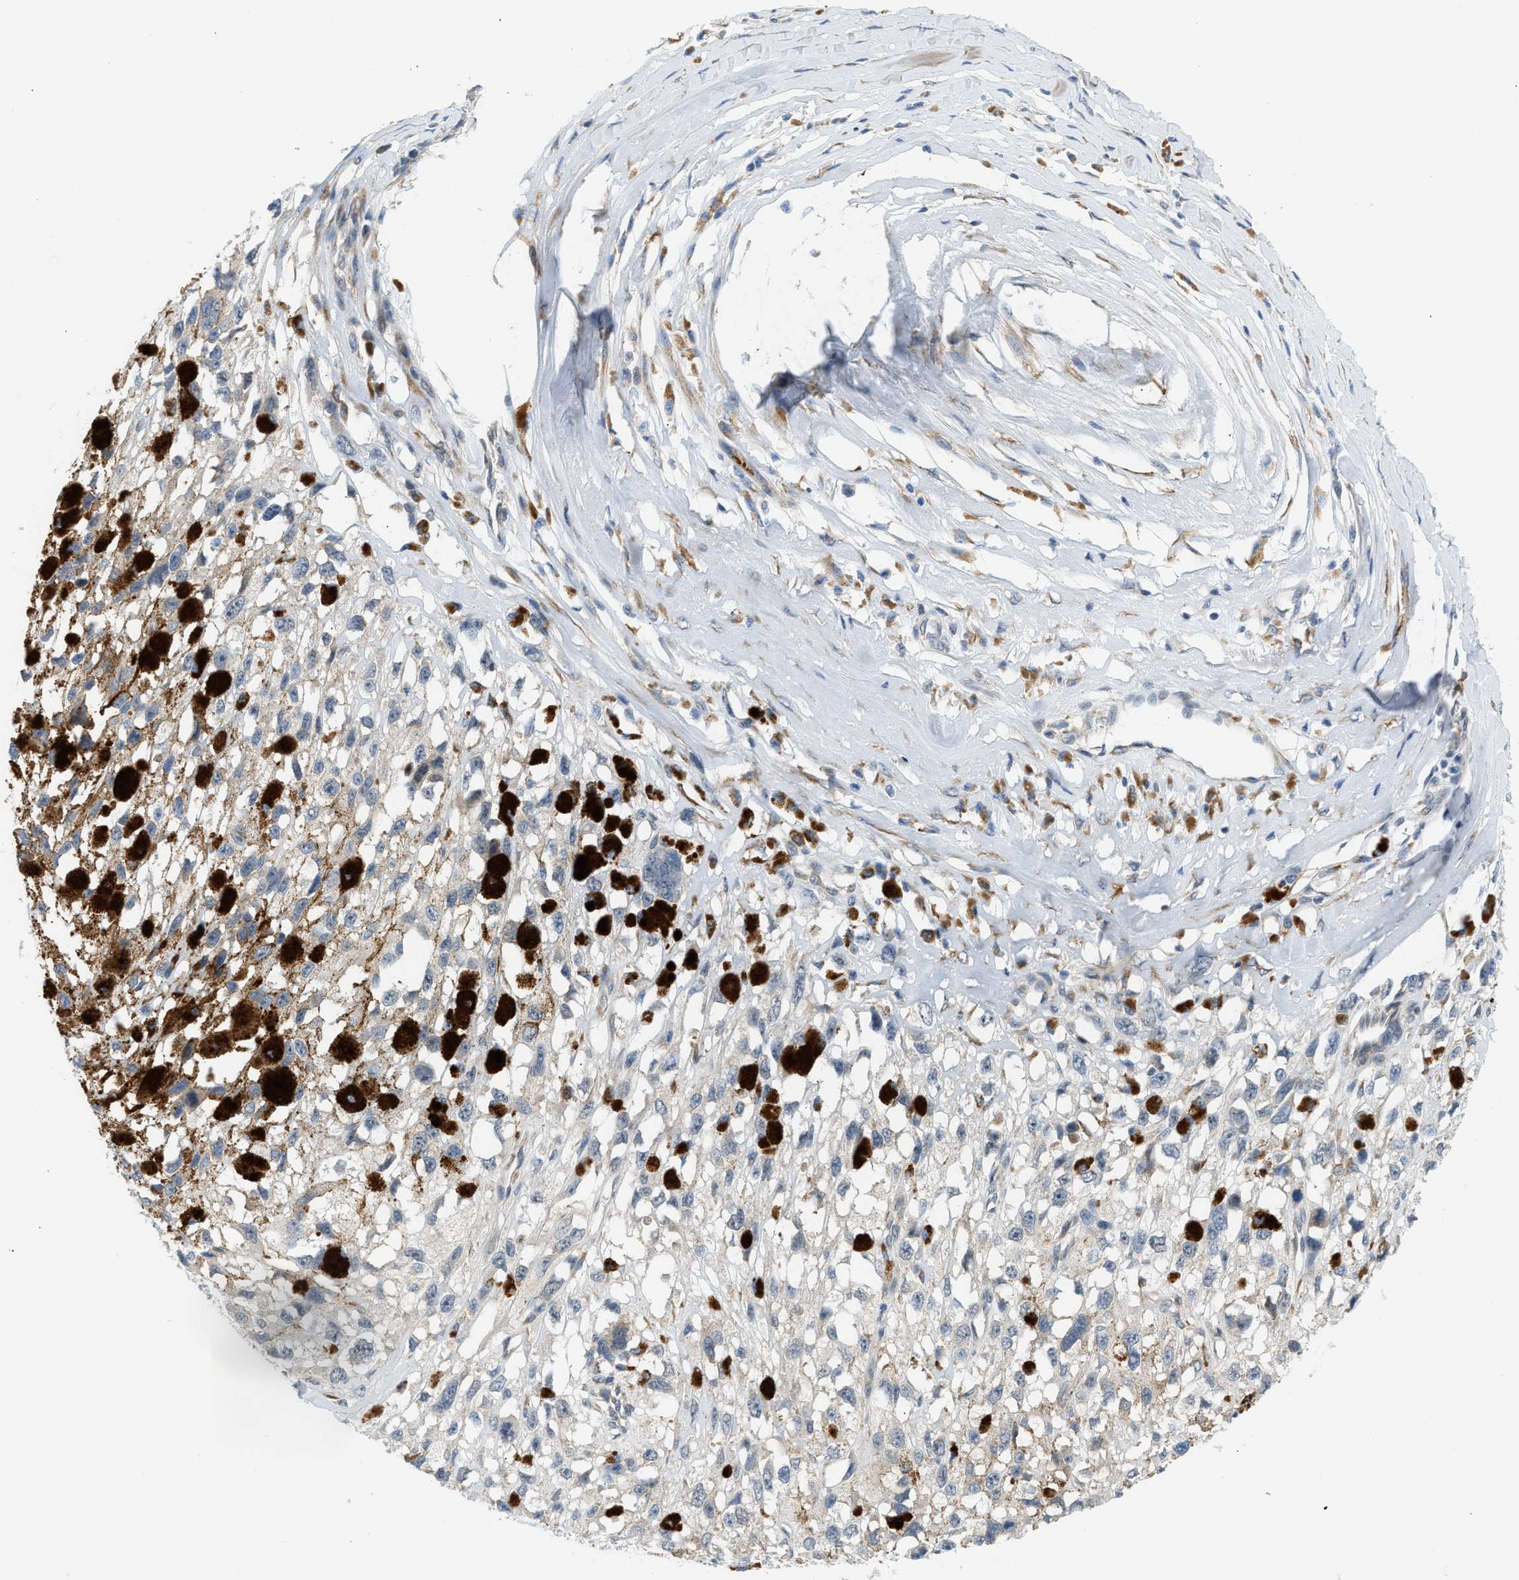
{"staining": {"intensity": "weak", "quantity": "<25%", "location": "cytoplasmic/membranous"}, "tissue": "melanoma", "cell_type": "Tumor cells", "image_type": "cancer", "snomed": [{"axis": "morphology", "description": "Malignant melanoma, Metastatic site"}, {"axis": "topography", "description": "Lymph node"}], "caption": "This micrograph is of melanoma stained with immunohistochemistry to label a protein in brown with the nuclei are counter-stained blue. There is no staining in tumor cells.", "gene": "KCNC2", "patient": {"sex": "male", "age": 59}}